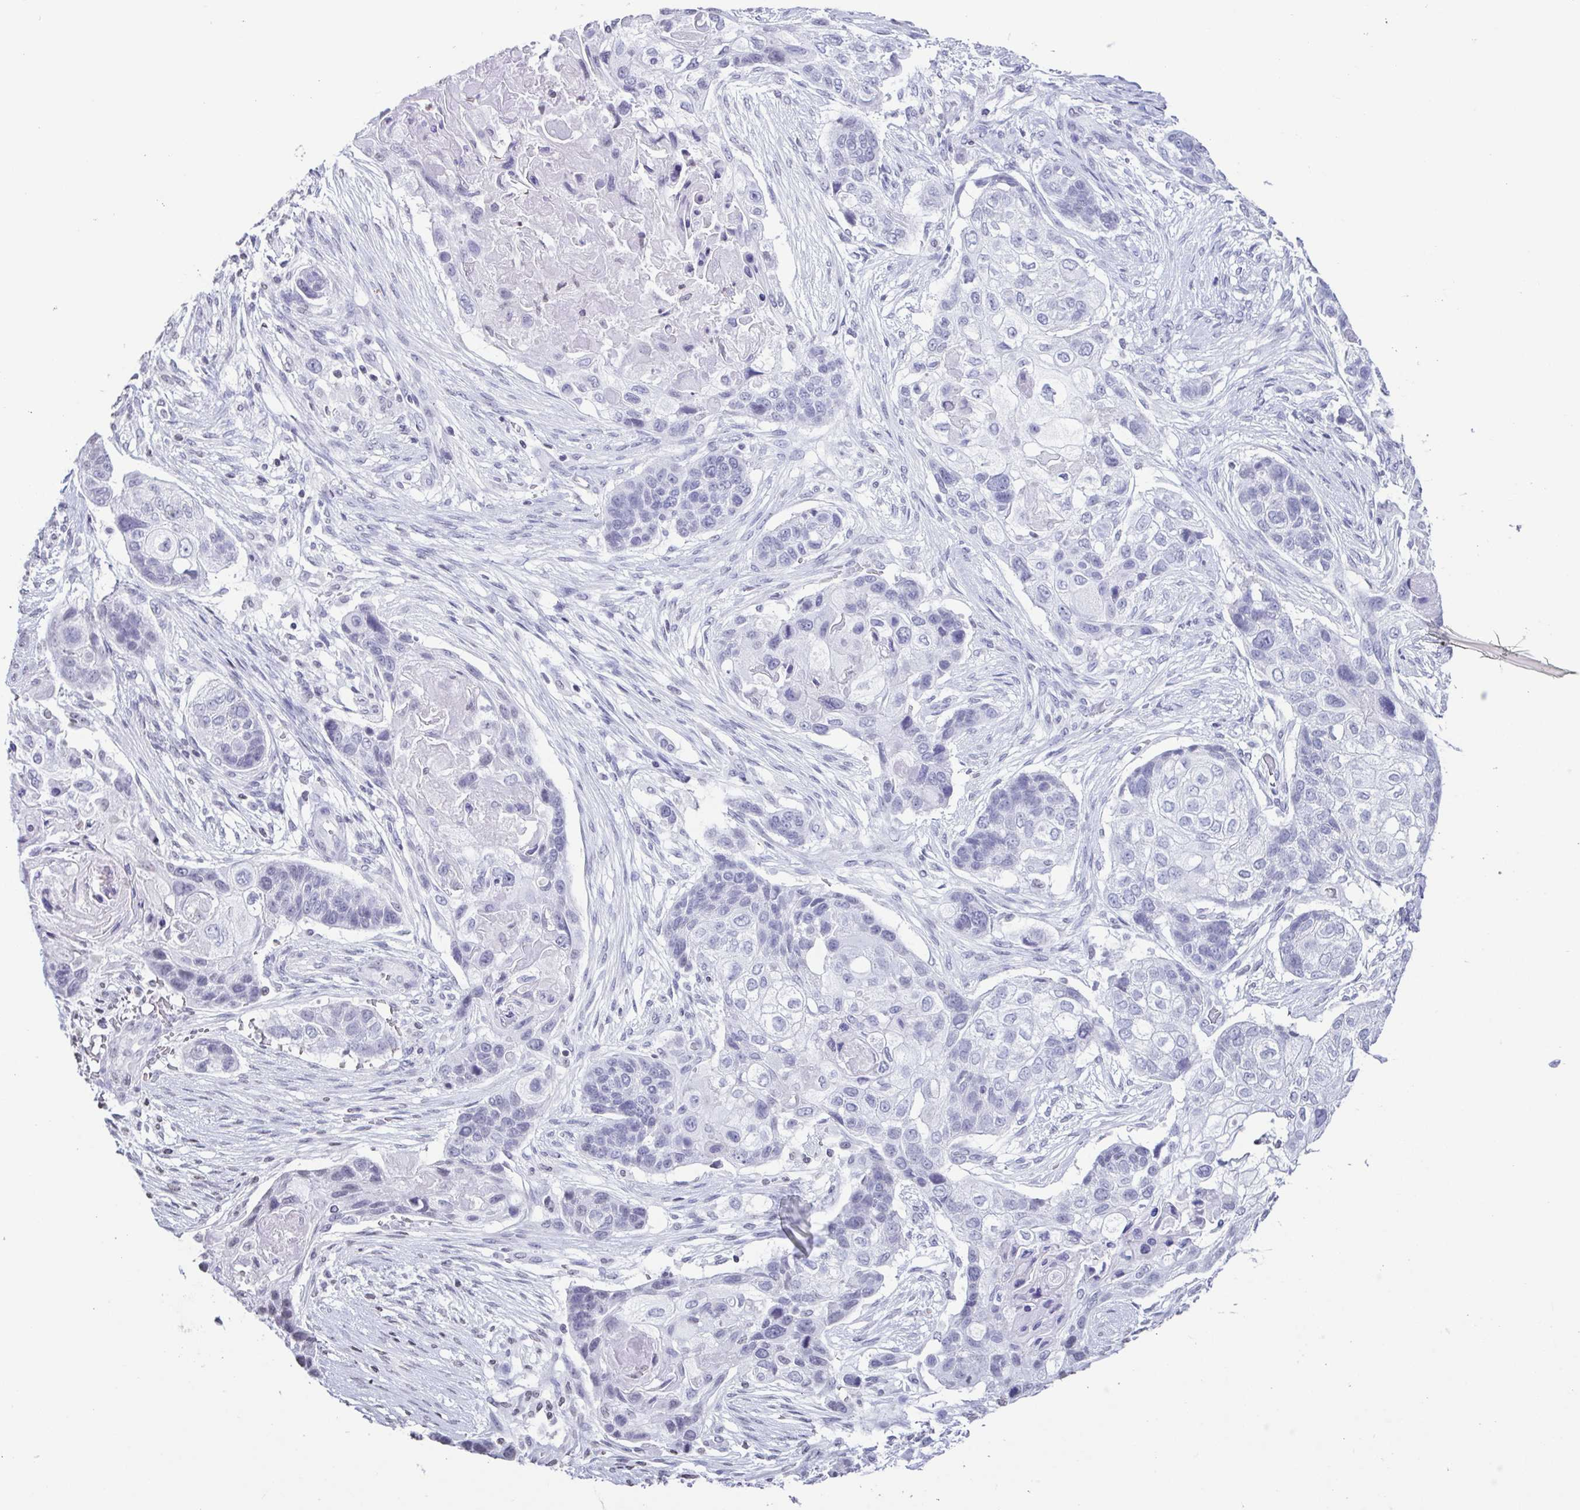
{"staining": {"intensity": "negative", "quantity": "none", "location": "none"}, "tissue": "lung cancer", "cell_type": "Tumor cells", "image_type": "cancer", "snomed": [{"axis": "morphology", "description": "Squamous cell carcinoma, NOS"}, {"axis": "topography", "description": "Lung"}], "caption": "IHC of human lung cancer (squamous cell carcinoma) demonstrates no staining in tumor cells.", "gene": "VCY1B", "patient": {"sex": "male", "age": 69}}